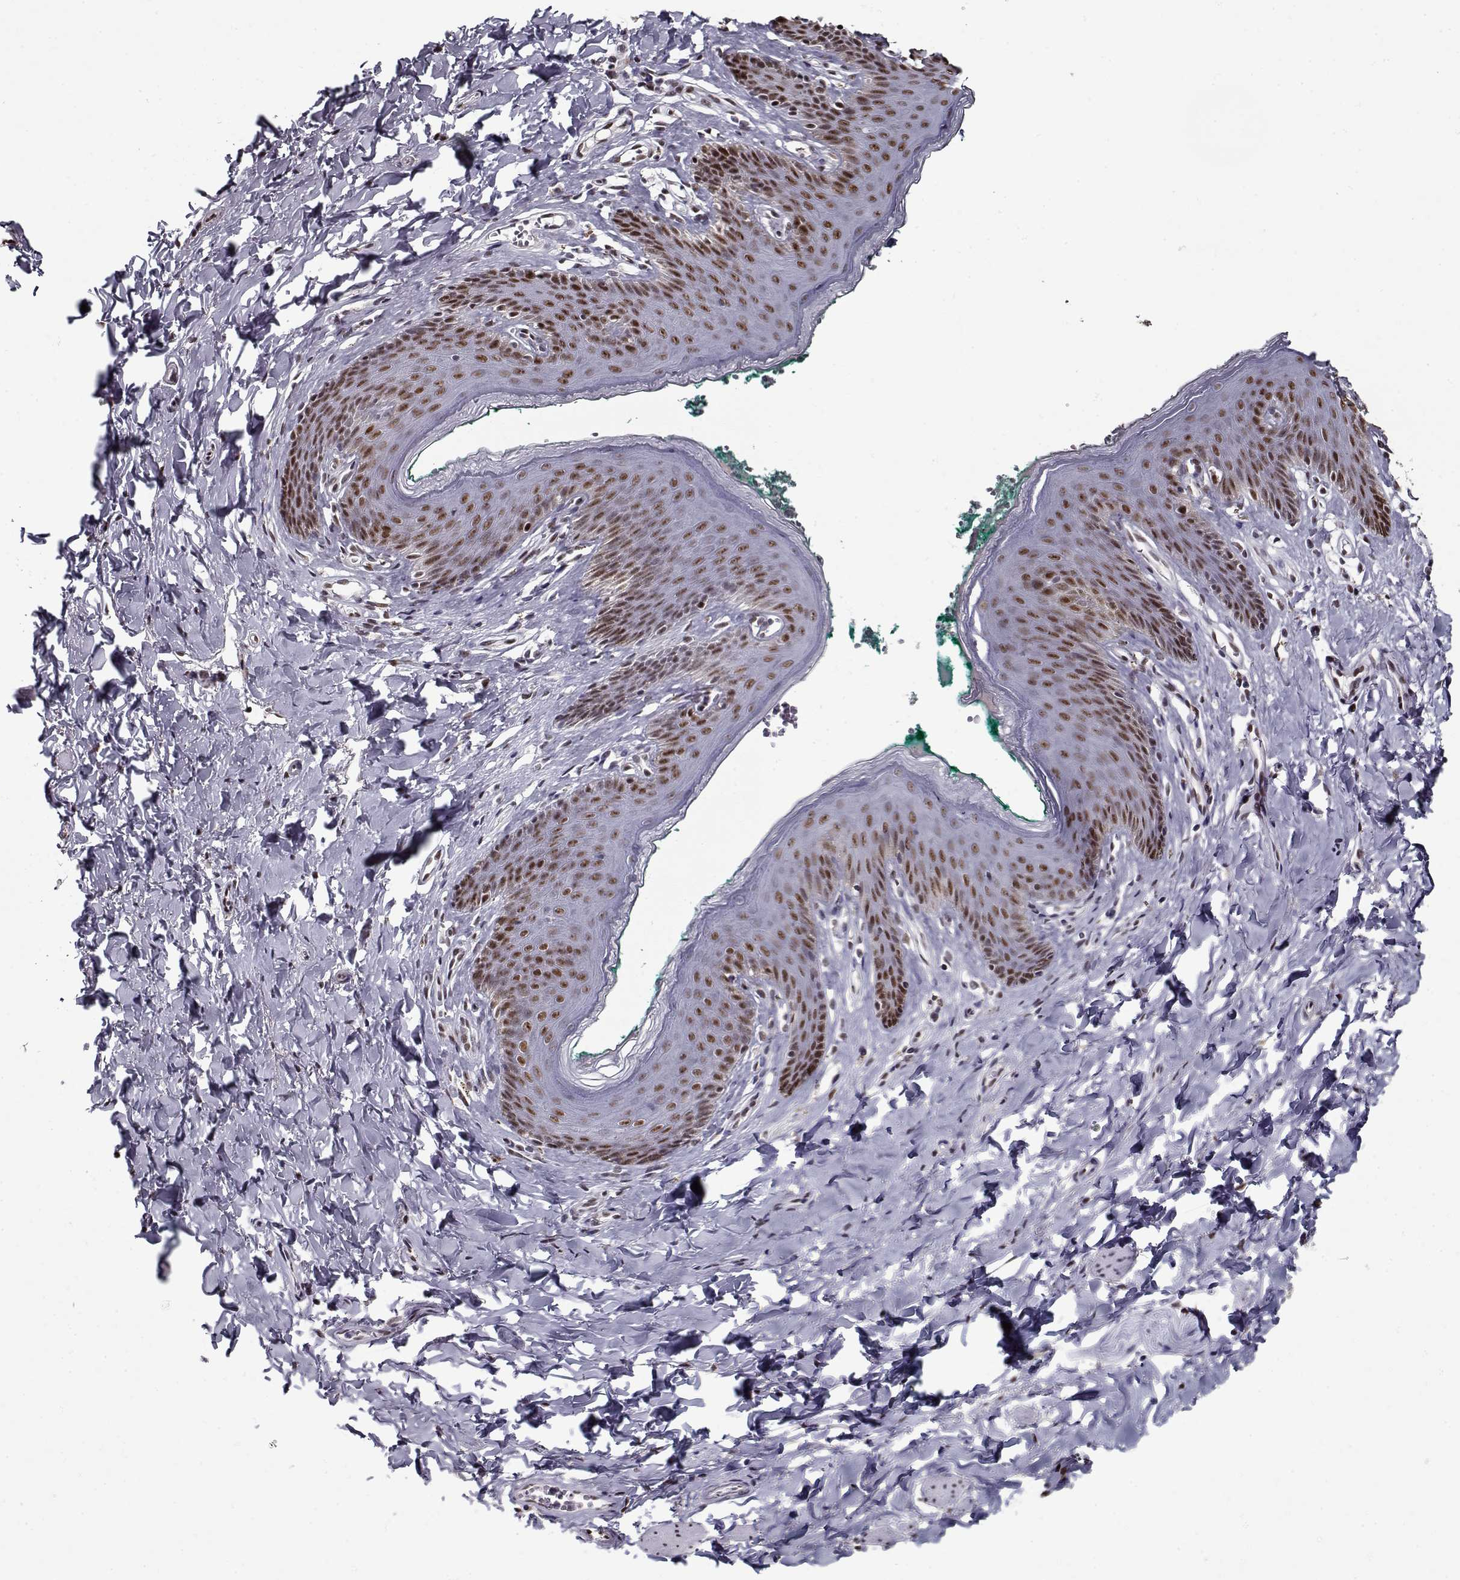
{"staining": {"intensity": "moderate", "quantity": ">75%", "location": "nuclear"}, "tissue": "skin", "cell_type": "Epidermal cells", "image_type": "normal", "snomed": [{"axis": "morphology", "description": "Normal tissue, NOS"}, {"axis": "topography", "description": "Vulva"}], "caption": "Protein analysis of normal skin demonstrates moderate nuclear positivity in about >75% of epidermal cells.", "gene": "PRMT1", "patient": {"sex": "female", "age": 66}}